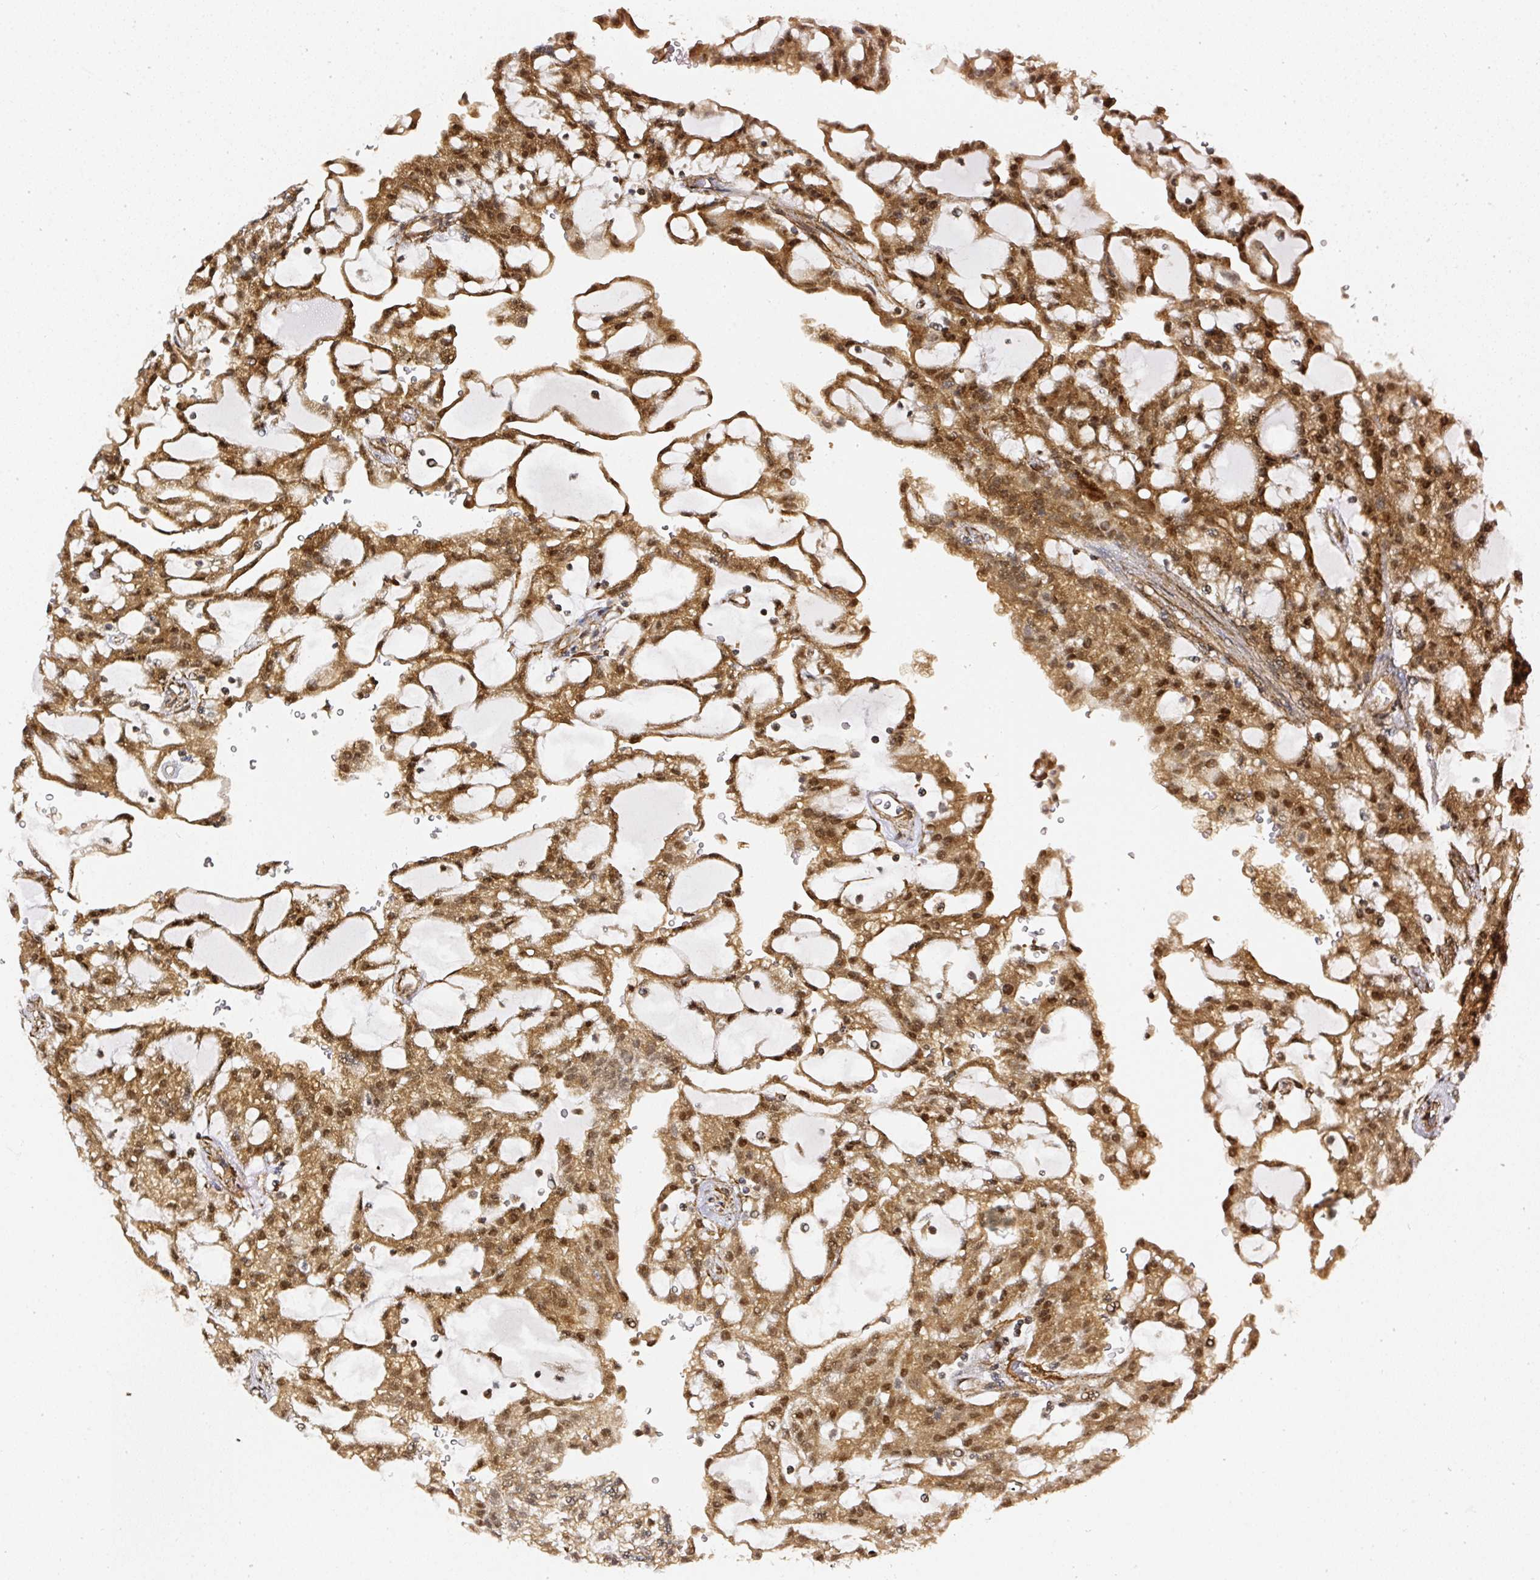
{"staining": {"intensity": "strong", "quantity": ">75%", "location": "cytoplasmic/membranous,nuclear"}, "tissue": "renal cancer", "cell_type": "Tumor cells", "image_type": "cancer", "snomed": [{"axis": "morphology", "description": "Adenocarcinoma, NOS"}, {"axis": "topography", "description": "Kidney"}], "caption": "This is a histology image of IHC staining of renal adenocarcinoma, which shows strong positivity in the cytoplasmic/membranous and nuclear of tumor cells.", "gene": "PSMD1", "patient": {"sex": "male", "age": 63}}